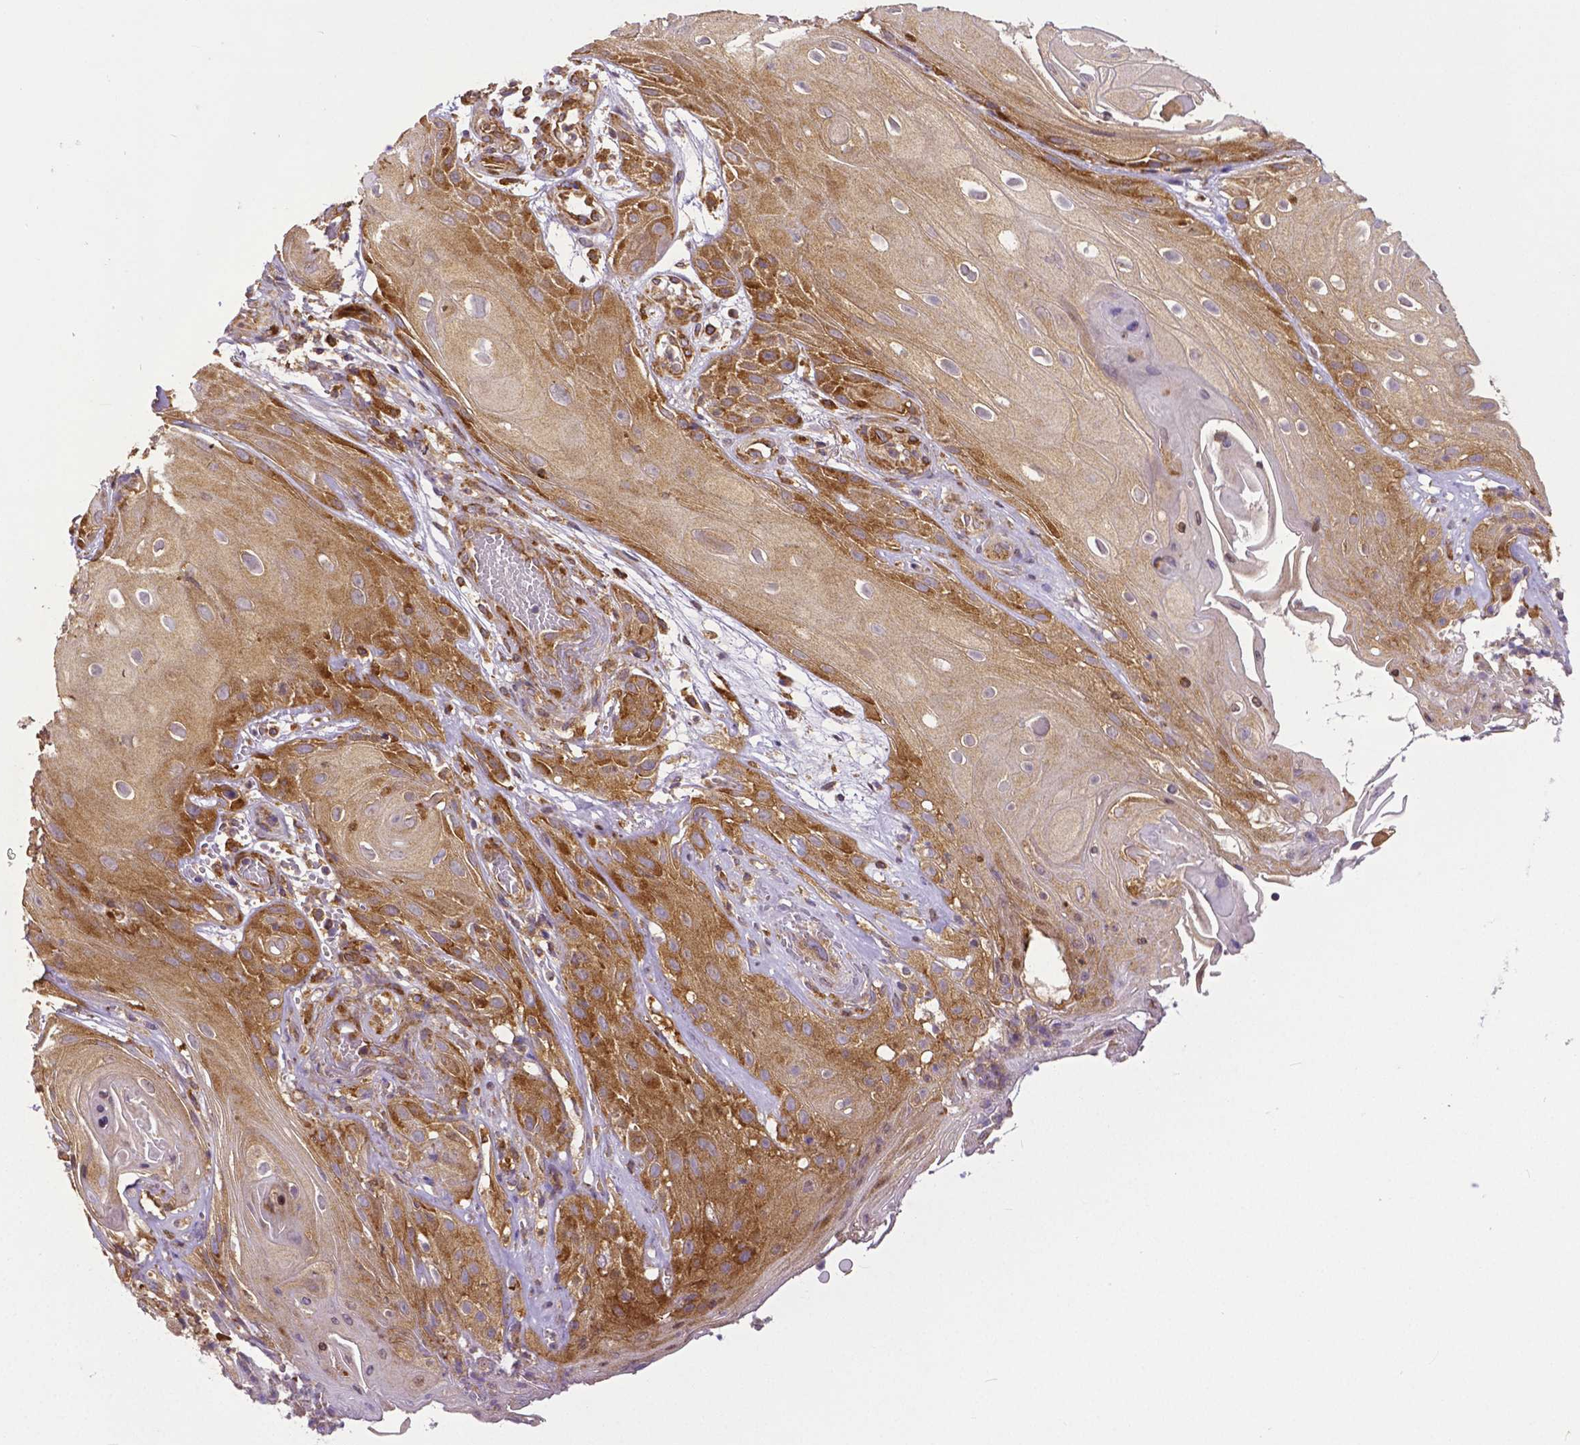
{"staining": {"intensity": "strong", "quantity": "25%-75%", "location": "cytoplasmic/membranous"}, "tissue": "skin cancer", "cell_type": "Tumor cells", "image_type": "cancer", "snomed": [{"axis": "morphology", "description": "Squamous cell carcinoma, NOS"}, {"axis": "topography", "description": "Skin"}], "caption": "Human skin cancer stained for a protein (brown) exhibits strong cytoplasmic/membranous positive staining in about 25%-75% of tumor cells.", "gene": "DICER1", "patient": {"sex": "male", "age": 62}}